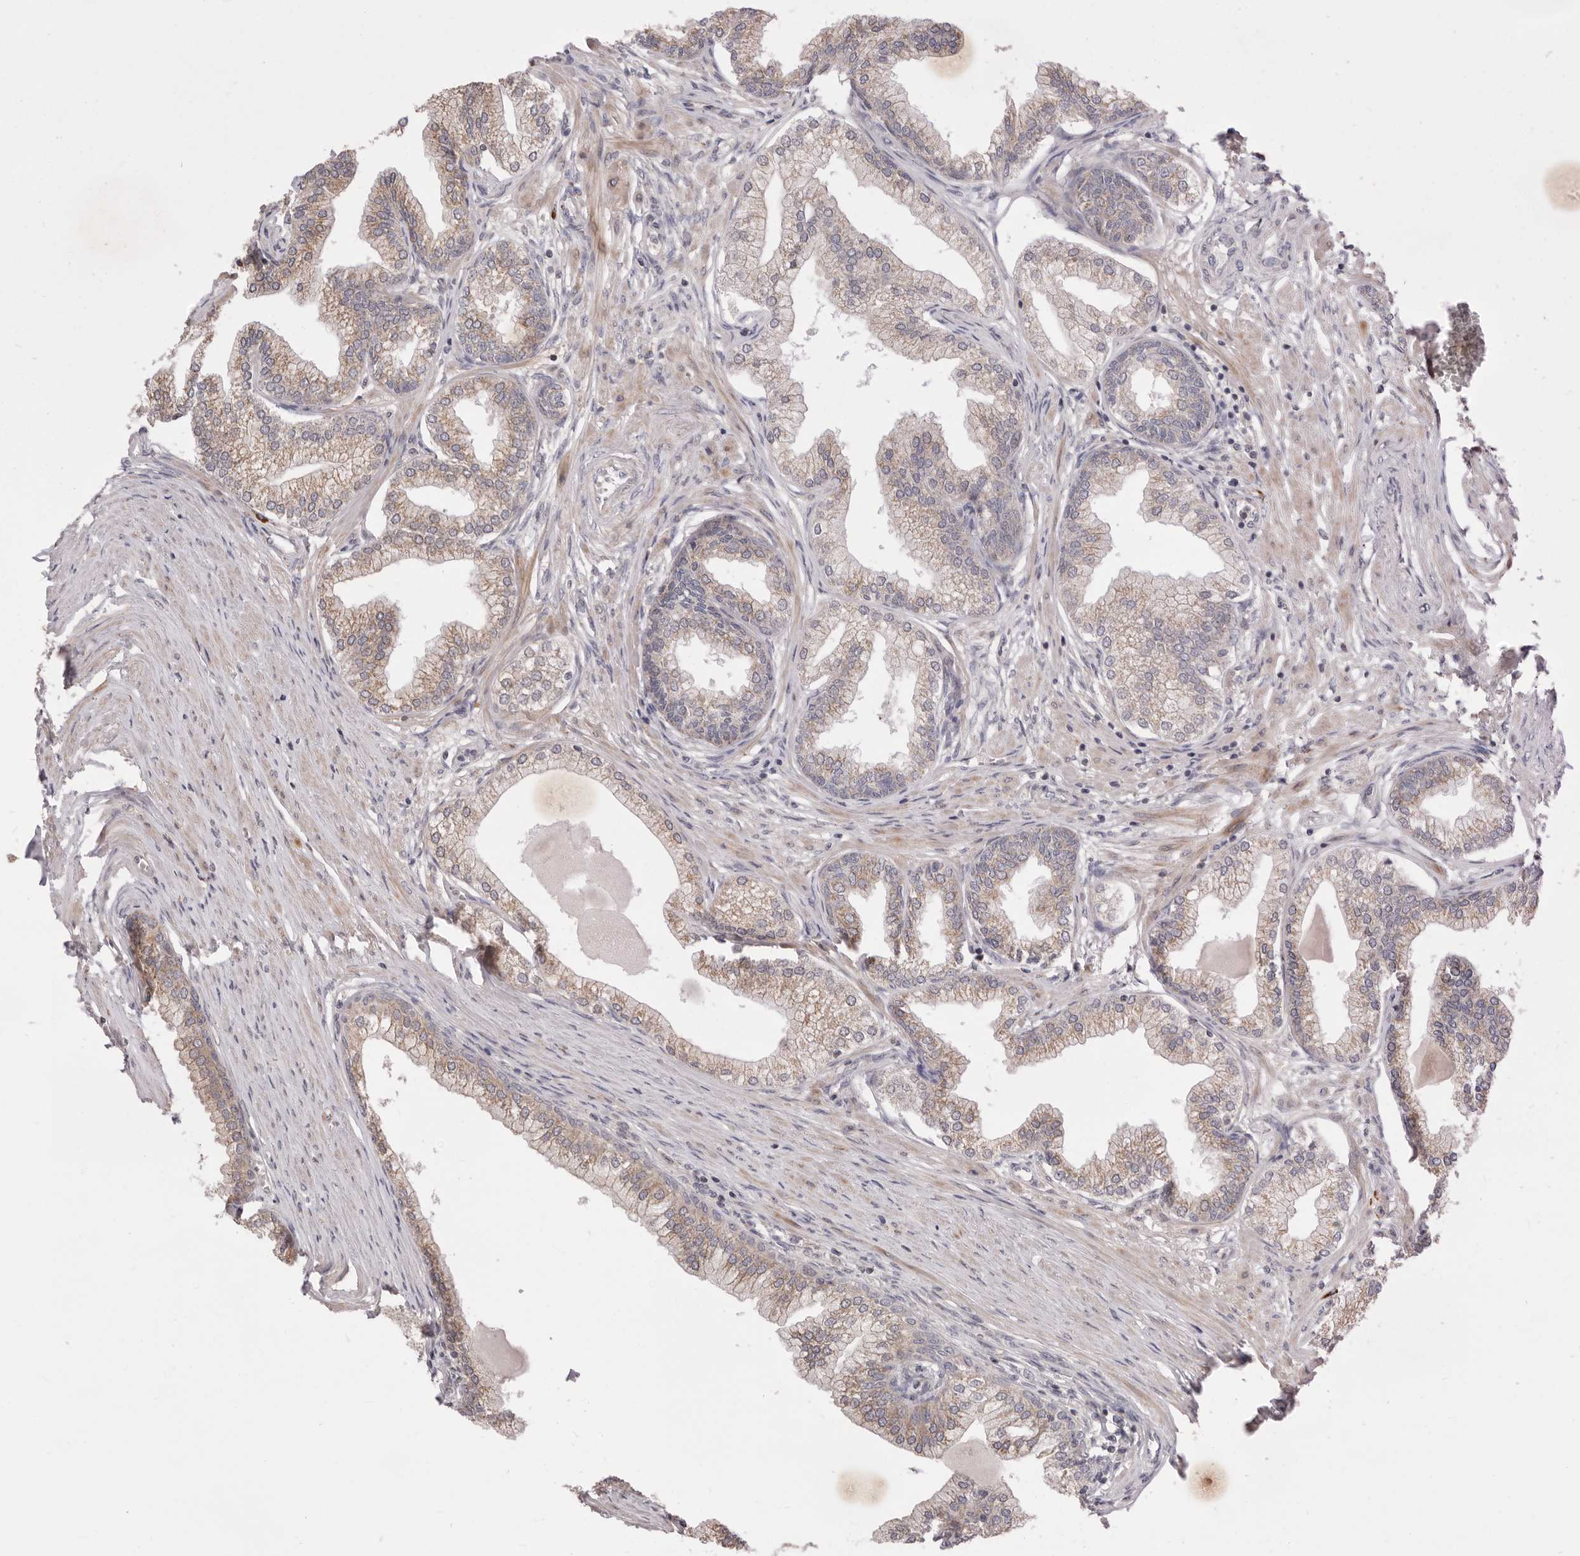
{"staining": {"intensity": "weak", "quantity": ">75%", "location": "cytoplasmic/membranous"}, "tissue": "prostate", "cell_type": "Glandular cells", "image_type": "normal", "snomed": [{"axis": "morphology", "description": "Normal tissue, NOS"}, {"axis": "morphology", "description": "Urothelial carcinoma, Low grade"}, {"axis": "topography", "description": "Urinary bladder"}, {"axis": "topography", "description": "Prostate"}], "caption": "A high-resolution image shows immunohistochemistry staining of unremarkable prostate, which shows weak cytoplasmic/membranous expression in about >75% of glandular cells. (Stains: DAB (3,3'-diaminobenzidine) in brown, nuclei in blue, Microscopy: brightfield microscopy at high magnification).", "gene": "USH1C", "patient": {"sex": "male", "age": 60}}